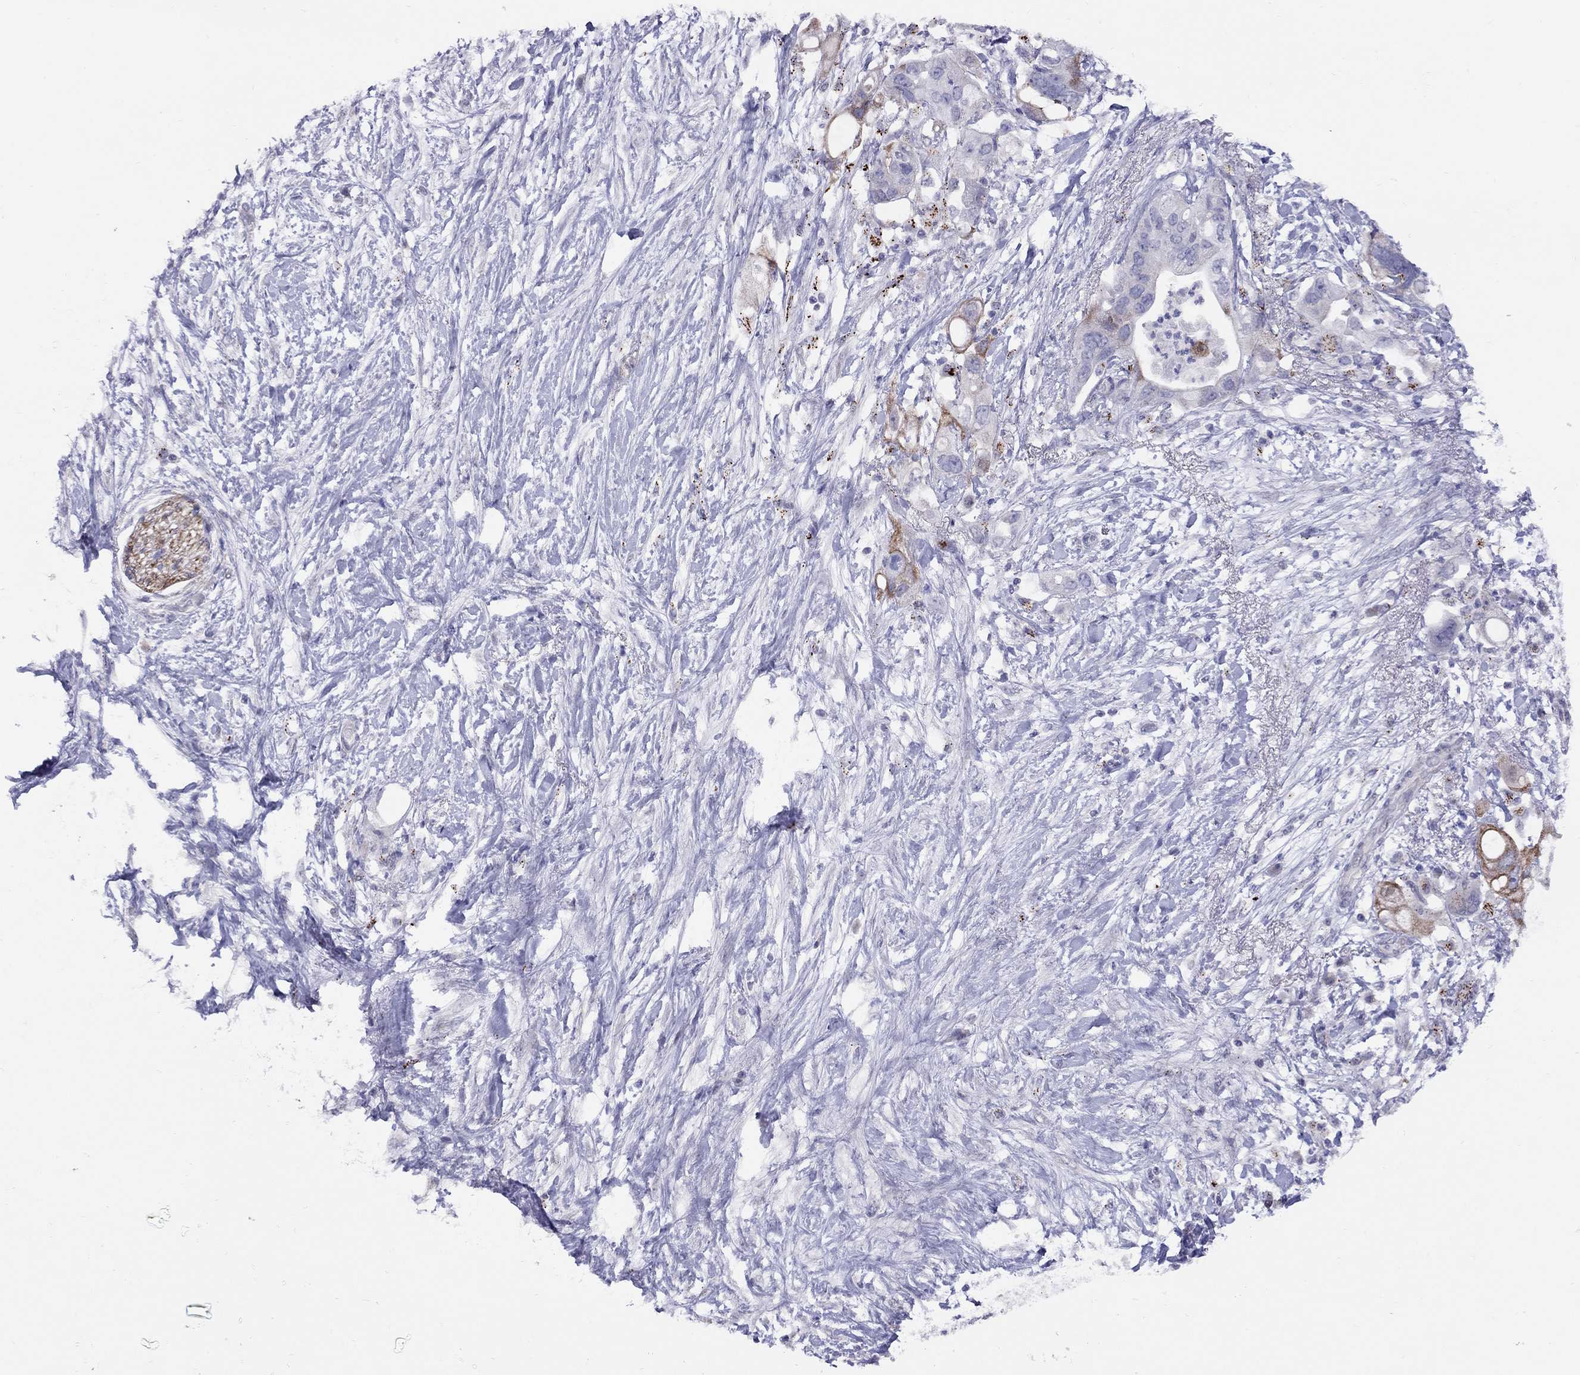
{"staining": {"intensity": "moderate", "quantity": "<25%", "location": "cytoplasmic/membranous"}, "tissue": "pancreatic cancer", "cell_type": "Tumor cells", "image_type": "cancer", "snomed": [{"axis": "morphology", "description": "Adenocarcinoma, NOS"}, {"axis": "topography", "description": "Pancreas"}], "caption": "Protein expression analysis of adenocarcinoma (pancreatic) demonstrates moderate cytoplasmic/membranous expression in approximately <25% of tumor cells.", "gene": "MAGEB4", "patient": {"sex": "female", "age": 72}}